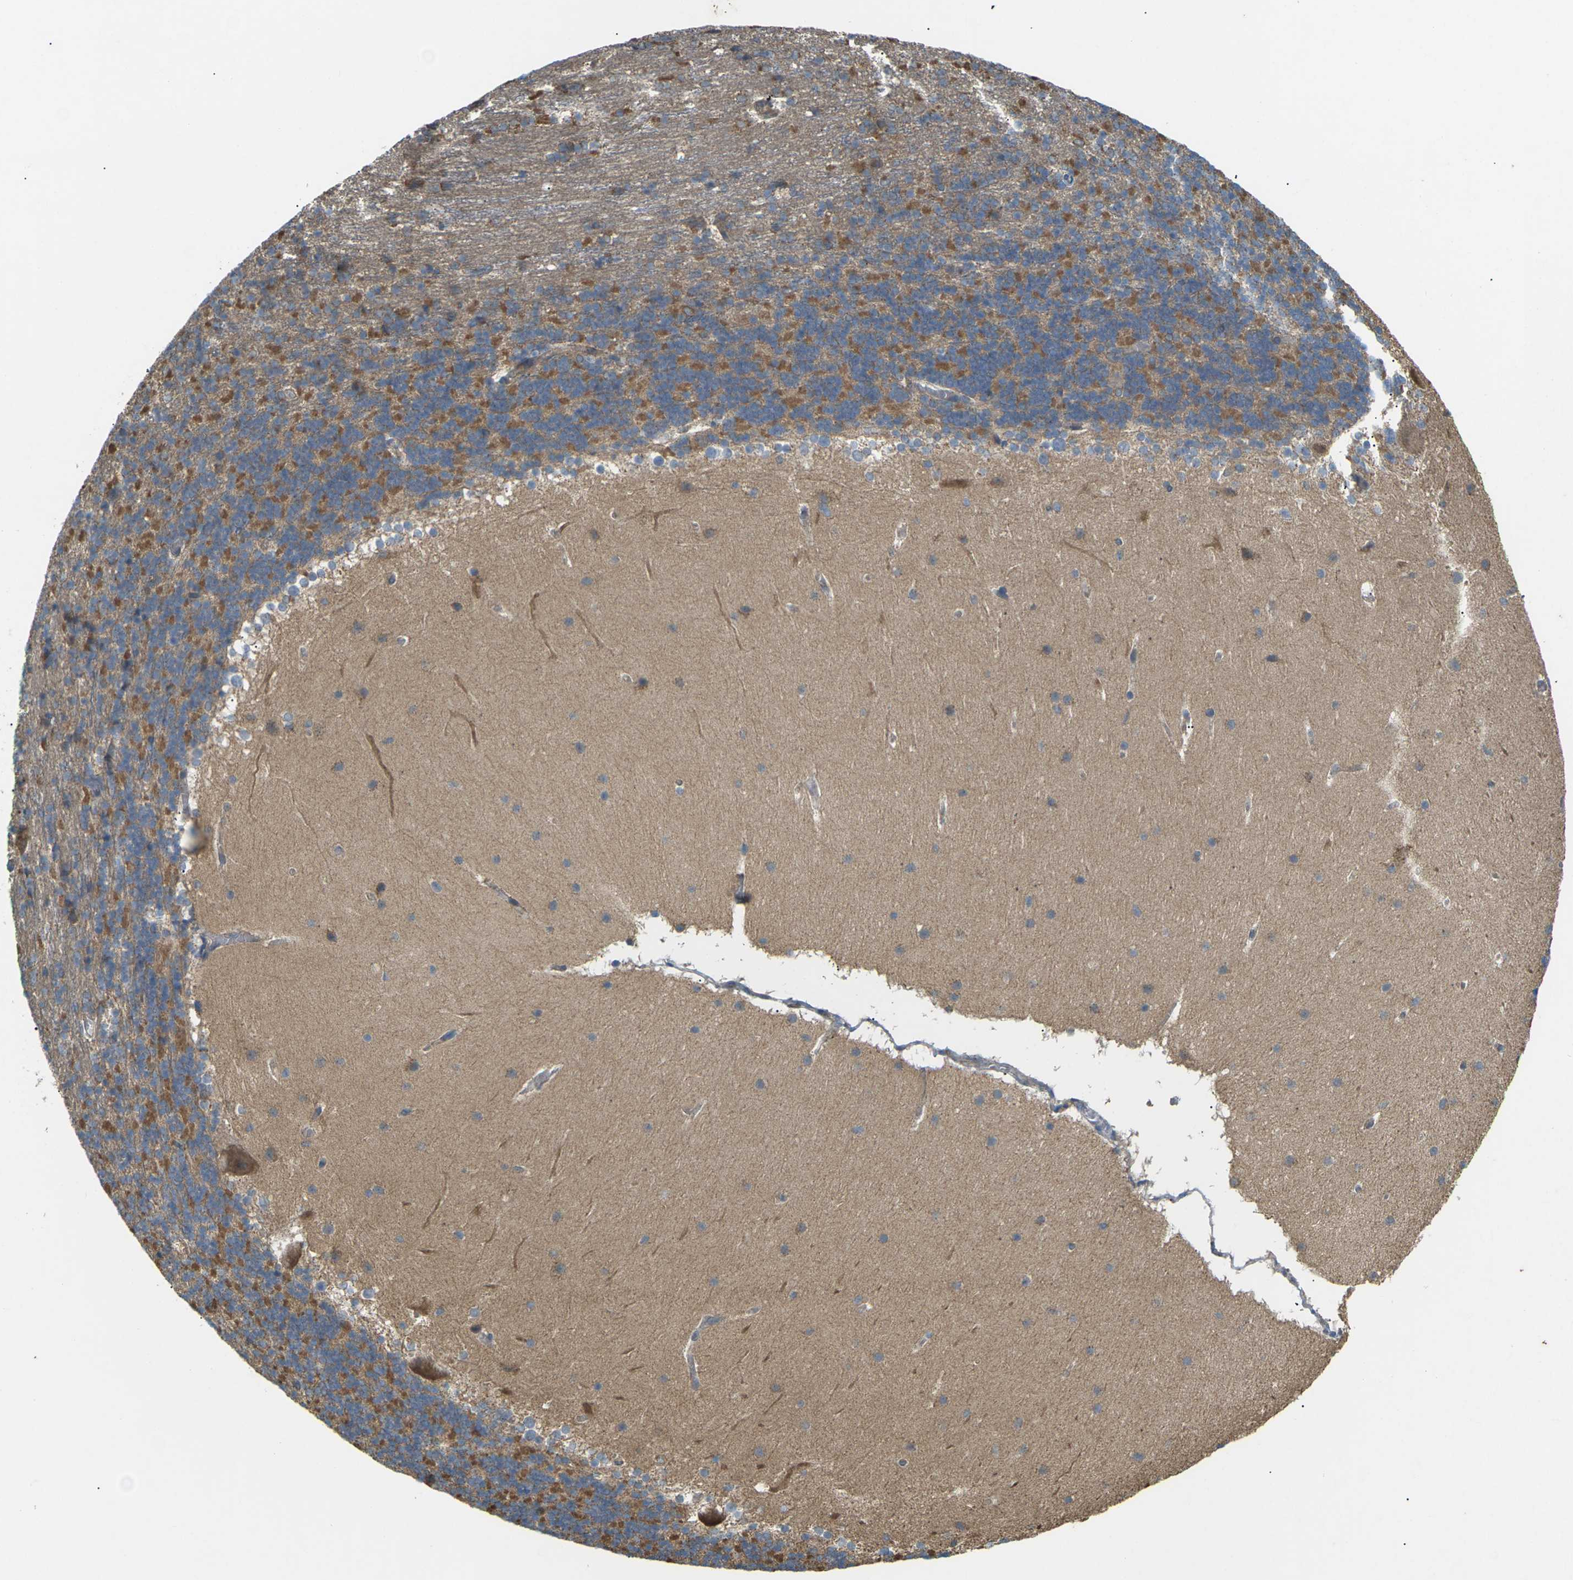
{"staining": {"intensity": "moderate", "quantity": ">75%", "location": "cytoplasmic/membranous"}, "tissue": "cerebellum", "cell_type": "Cells in granular layer", "image_type": "normal", "snomed": [{"axis": "morphology", "description": "Normal tissue, NOS"}, {"axis": "topography", "description": "Cerebellum"}], "caption": "Immunohistochemical staining of normal cerebellum shows moderate cytoplasmic/membranous protein positivity in about >75% of cells in granular layer. The protein of interest is shown in brown color, while the nuclei are stained blue.", "gene": "KSR1", "patient": {"sex": "female", "age": 19}}